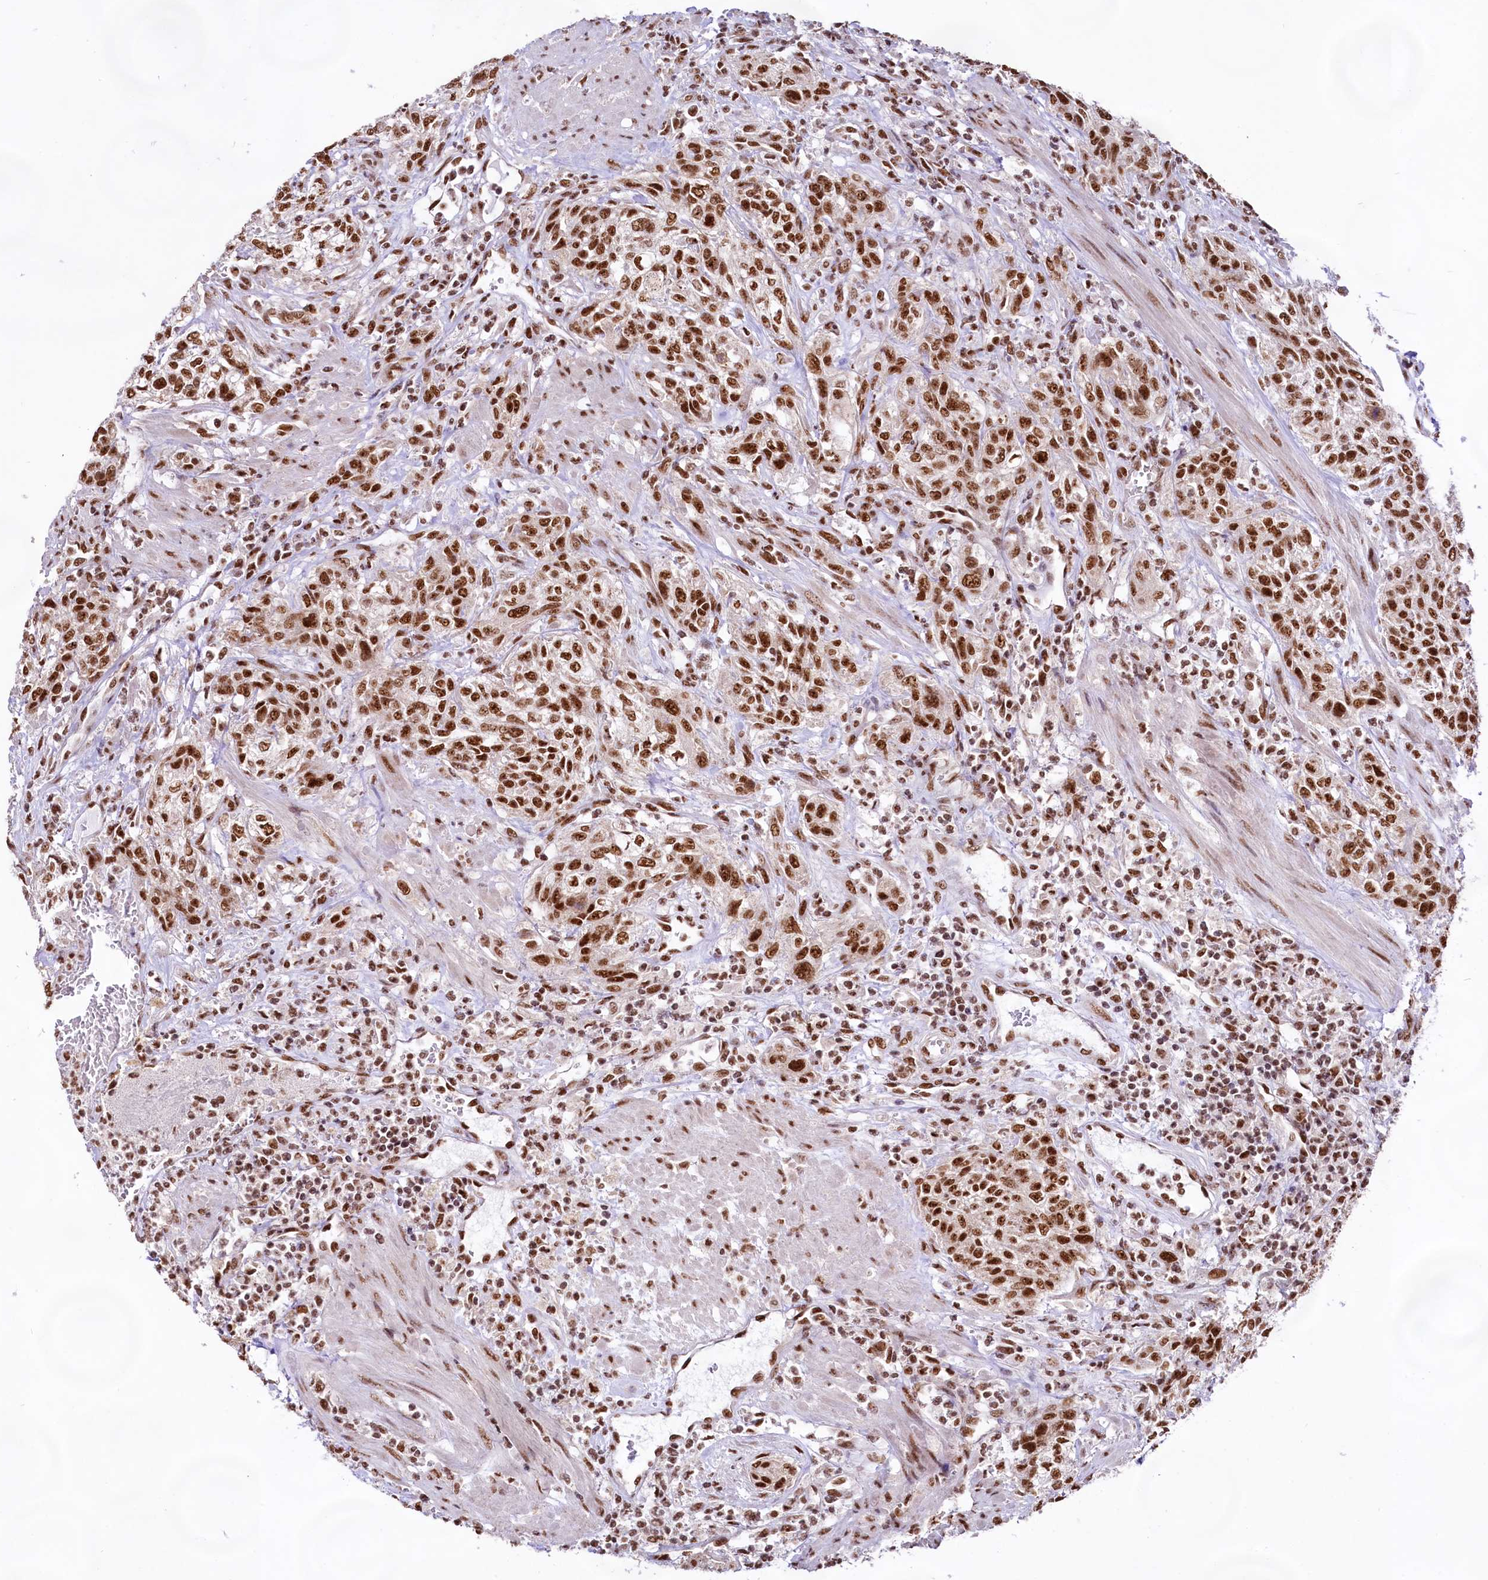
{"staining": {"intensity": "strong", "quantity": ">75%", "location": "nuclear"}, "tissue": "urothelial cancer", "cell_type": "Tumor cells", "image_type": "cancer", "snomed": [{"axis": "morphology", "description": "Normal tissue, NOS"}, {"axis": "morphology", "description": "Urothelial carcinoma, NOS"}, {"axis": "topography", "description": "Urinary bladder"}, {"axis": "topography", "description": "Peripheral nerve tissue"}], "caption": "IHC staining of transitional cell carcinoma, which demonstrates high levels of strong nuclear expression in about >75% of tumor cells indicating strong nuclear protein expression. The staining was performed using DAB (brown) for protein detection and nuclei were counterstained in hematoxylin (blue).", "gene": "HIRA", "patient": {"sex": "male", "age": 35}}